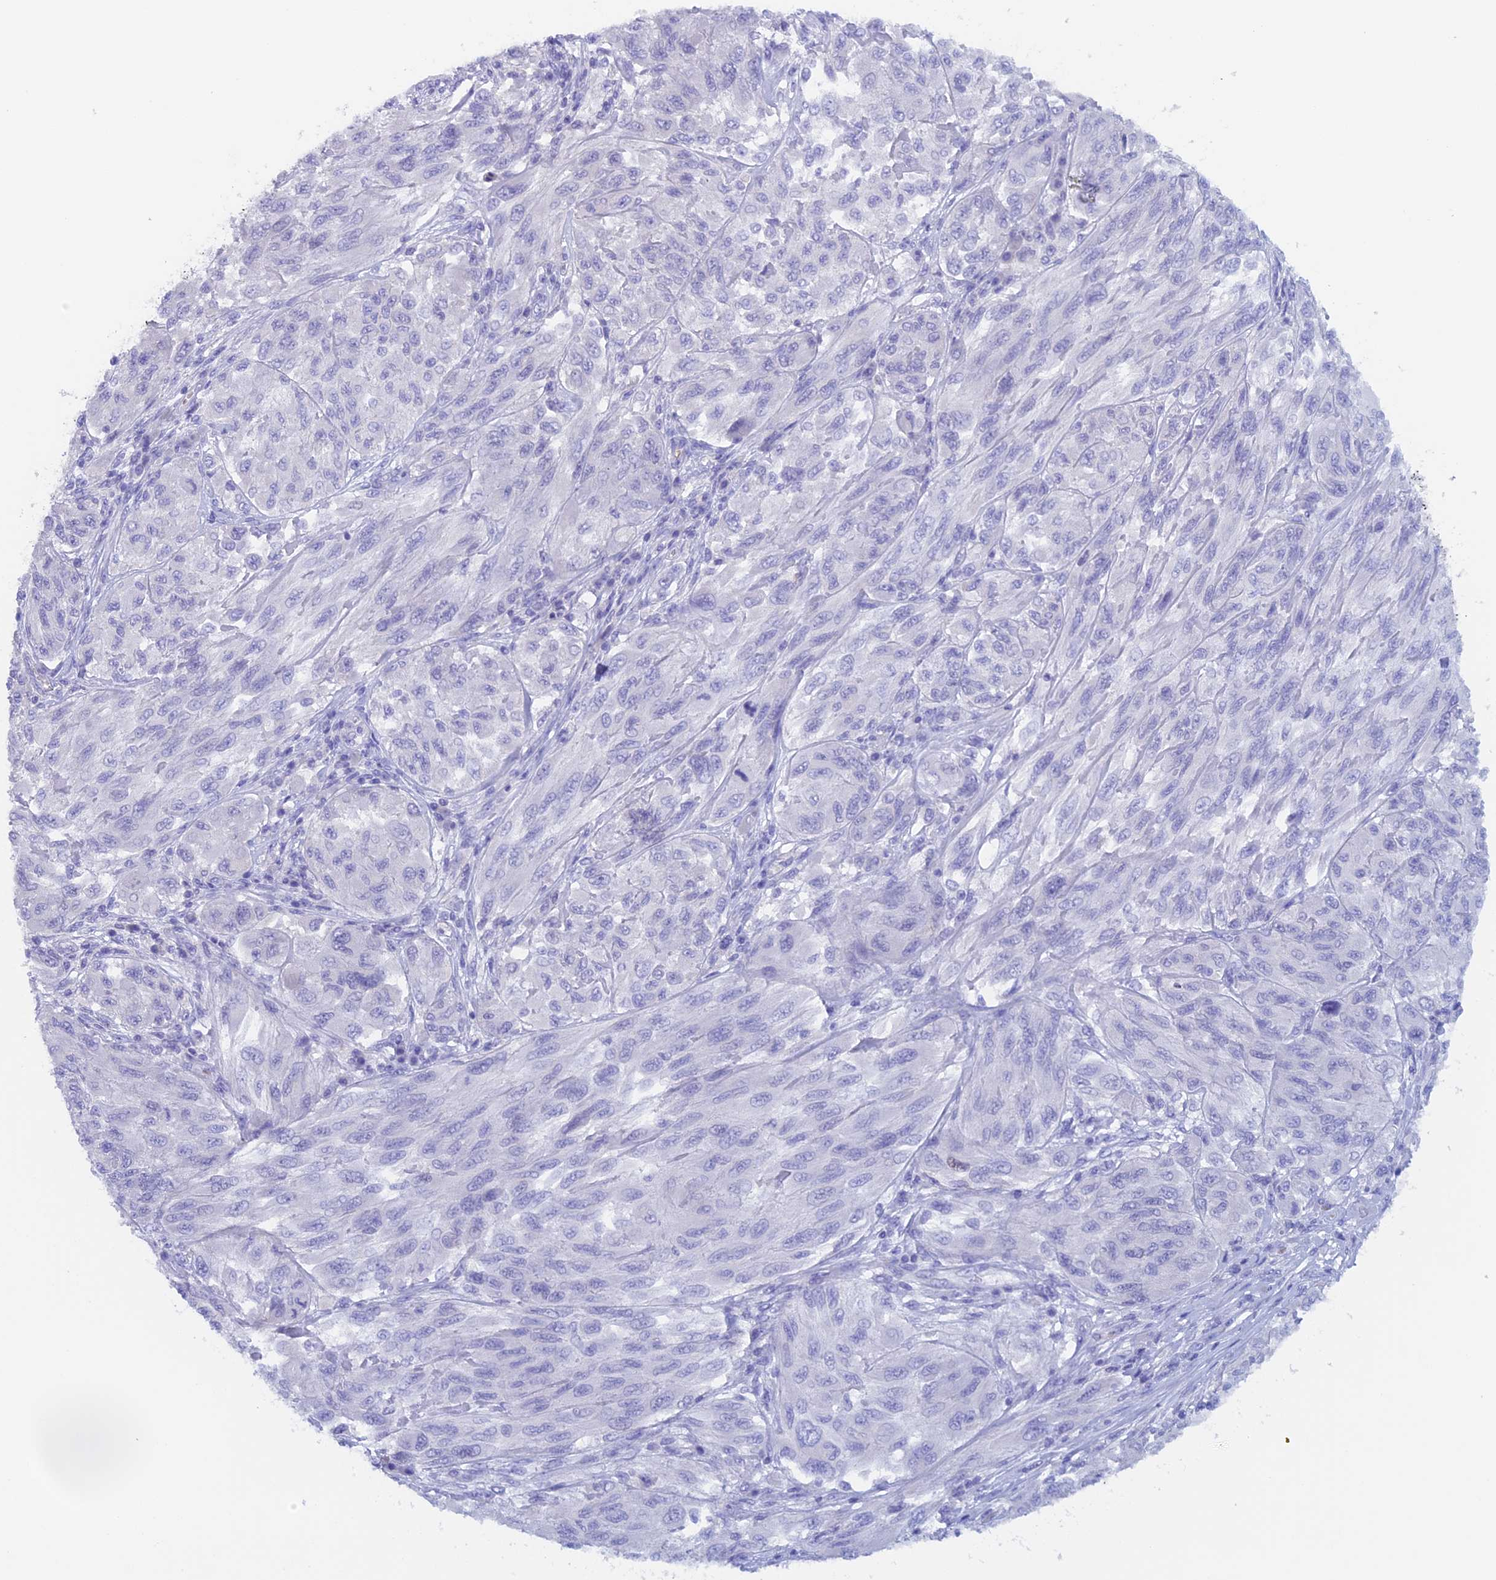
{"staining": {"intensity": "negative", "quantity": "none", "location": "none"}, "tissue": "melanoma", "cell_type": "Tumor cells", "image_type": "cancer", "snomed": [{"axis": "morphology", "description": "Malignant melanoma, NOS"}, {"axis": "topography", "description": "Skin"}], "caption": "Human melanoma stained for a protein using IHC demonstrates no positivity in tumor cells.", "gene": "PSMC3IP", "patient": {"sex": "female", "age": 91}}